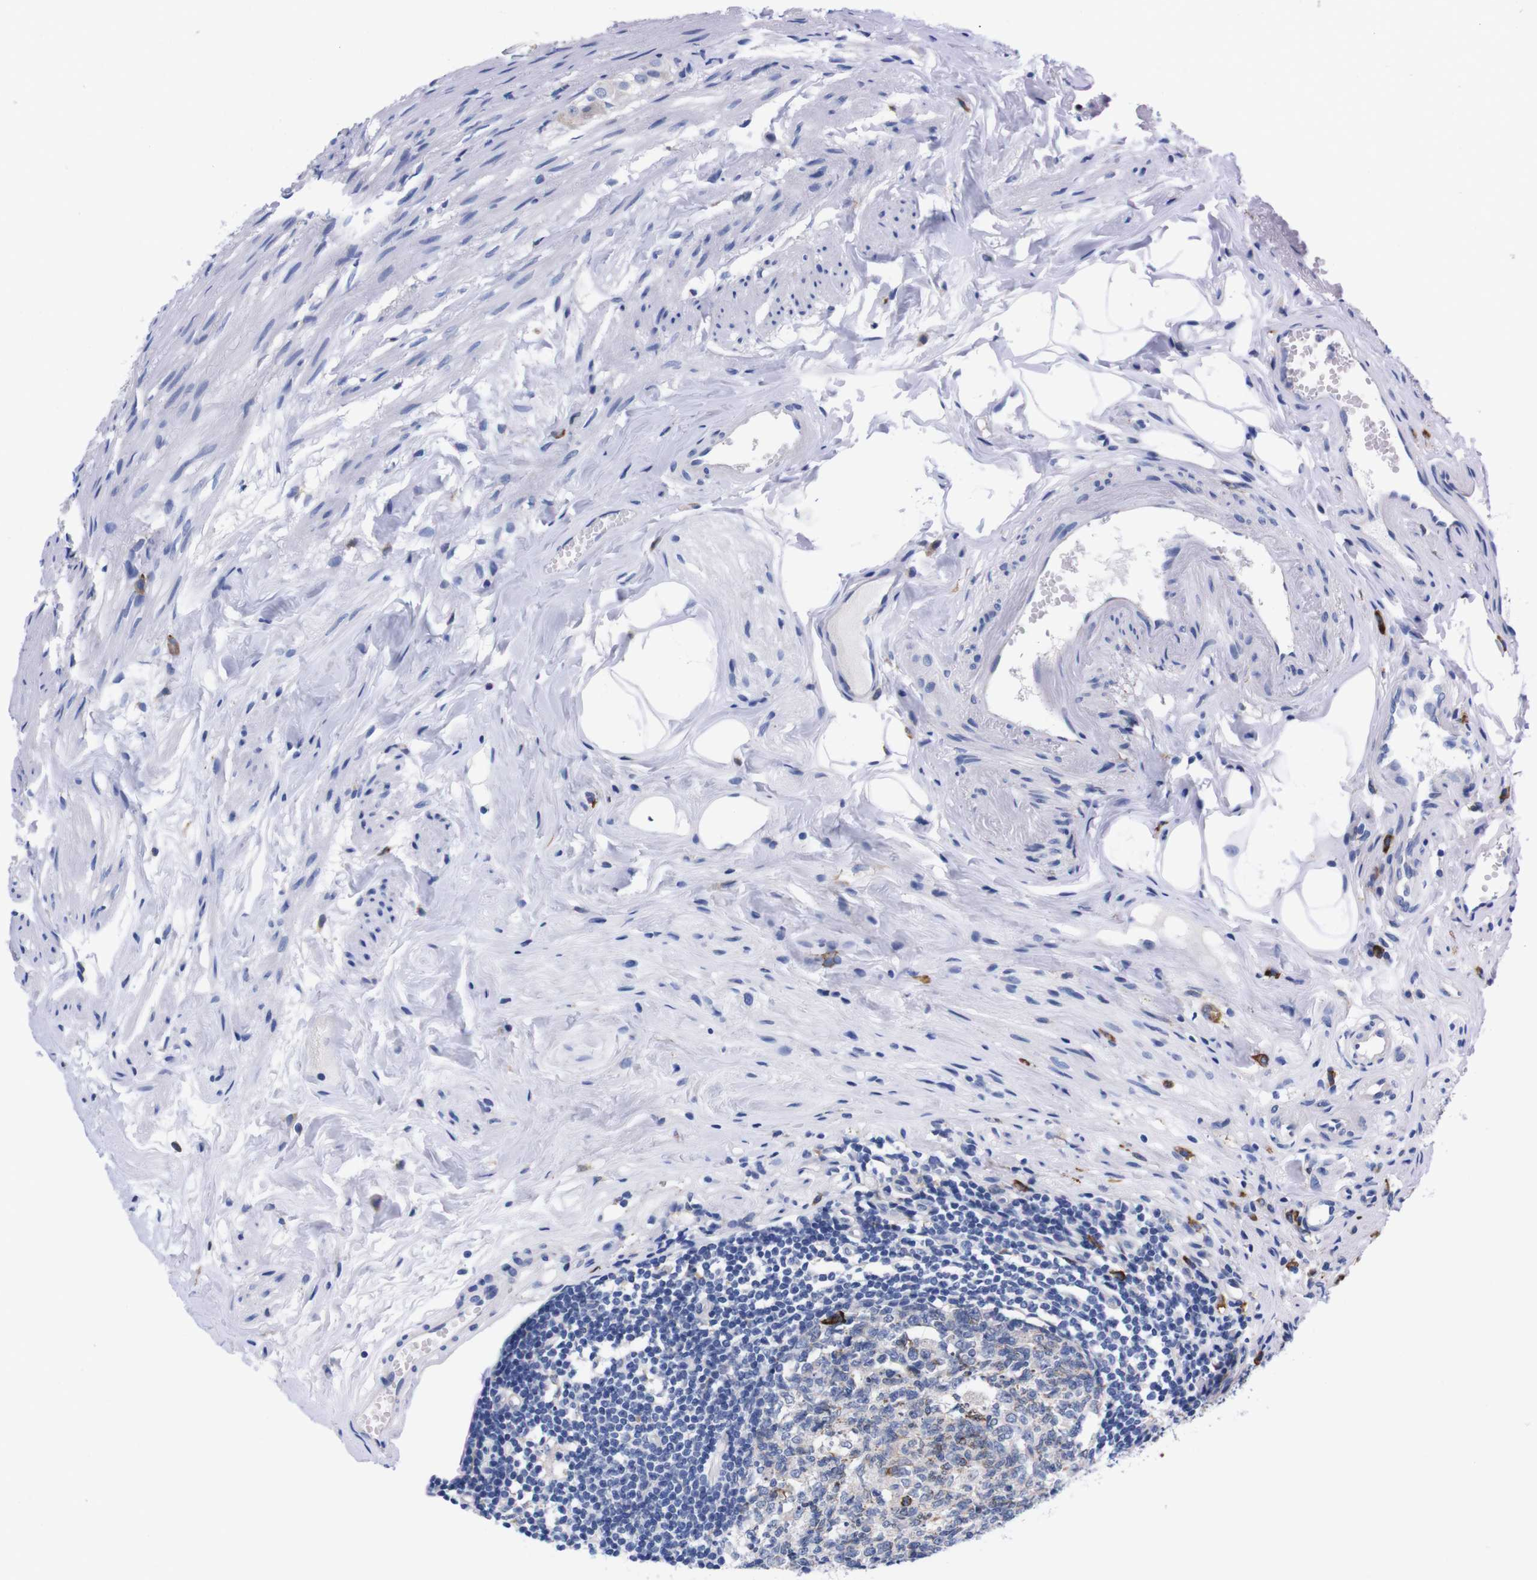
{"staining": {"intensity": "moderate", "quantity": ">75%", "location": "cytoplasmic/membranous"}, "tissue": "appendix", "cell_type": "Glandular cells", "image_type": "normal", "snomed": [{"axis": "morphology", "description": "Normal tissue, NOS"}, {"axis": "topography", "description": "Appendix"}], "caption": "Brown immunohistochemical staining in normal human appendix displays moderate cytoplasmic/membranous expression in approximately >75% of glandular cells. Using DAB (3,3'-diaminobenzidine) (brown) and hematoxylin (blue) stains, captured at high magnification using brightfield microscopy.", "gene": "NEBL", "patient": {"sex": "female", "age": 77}}